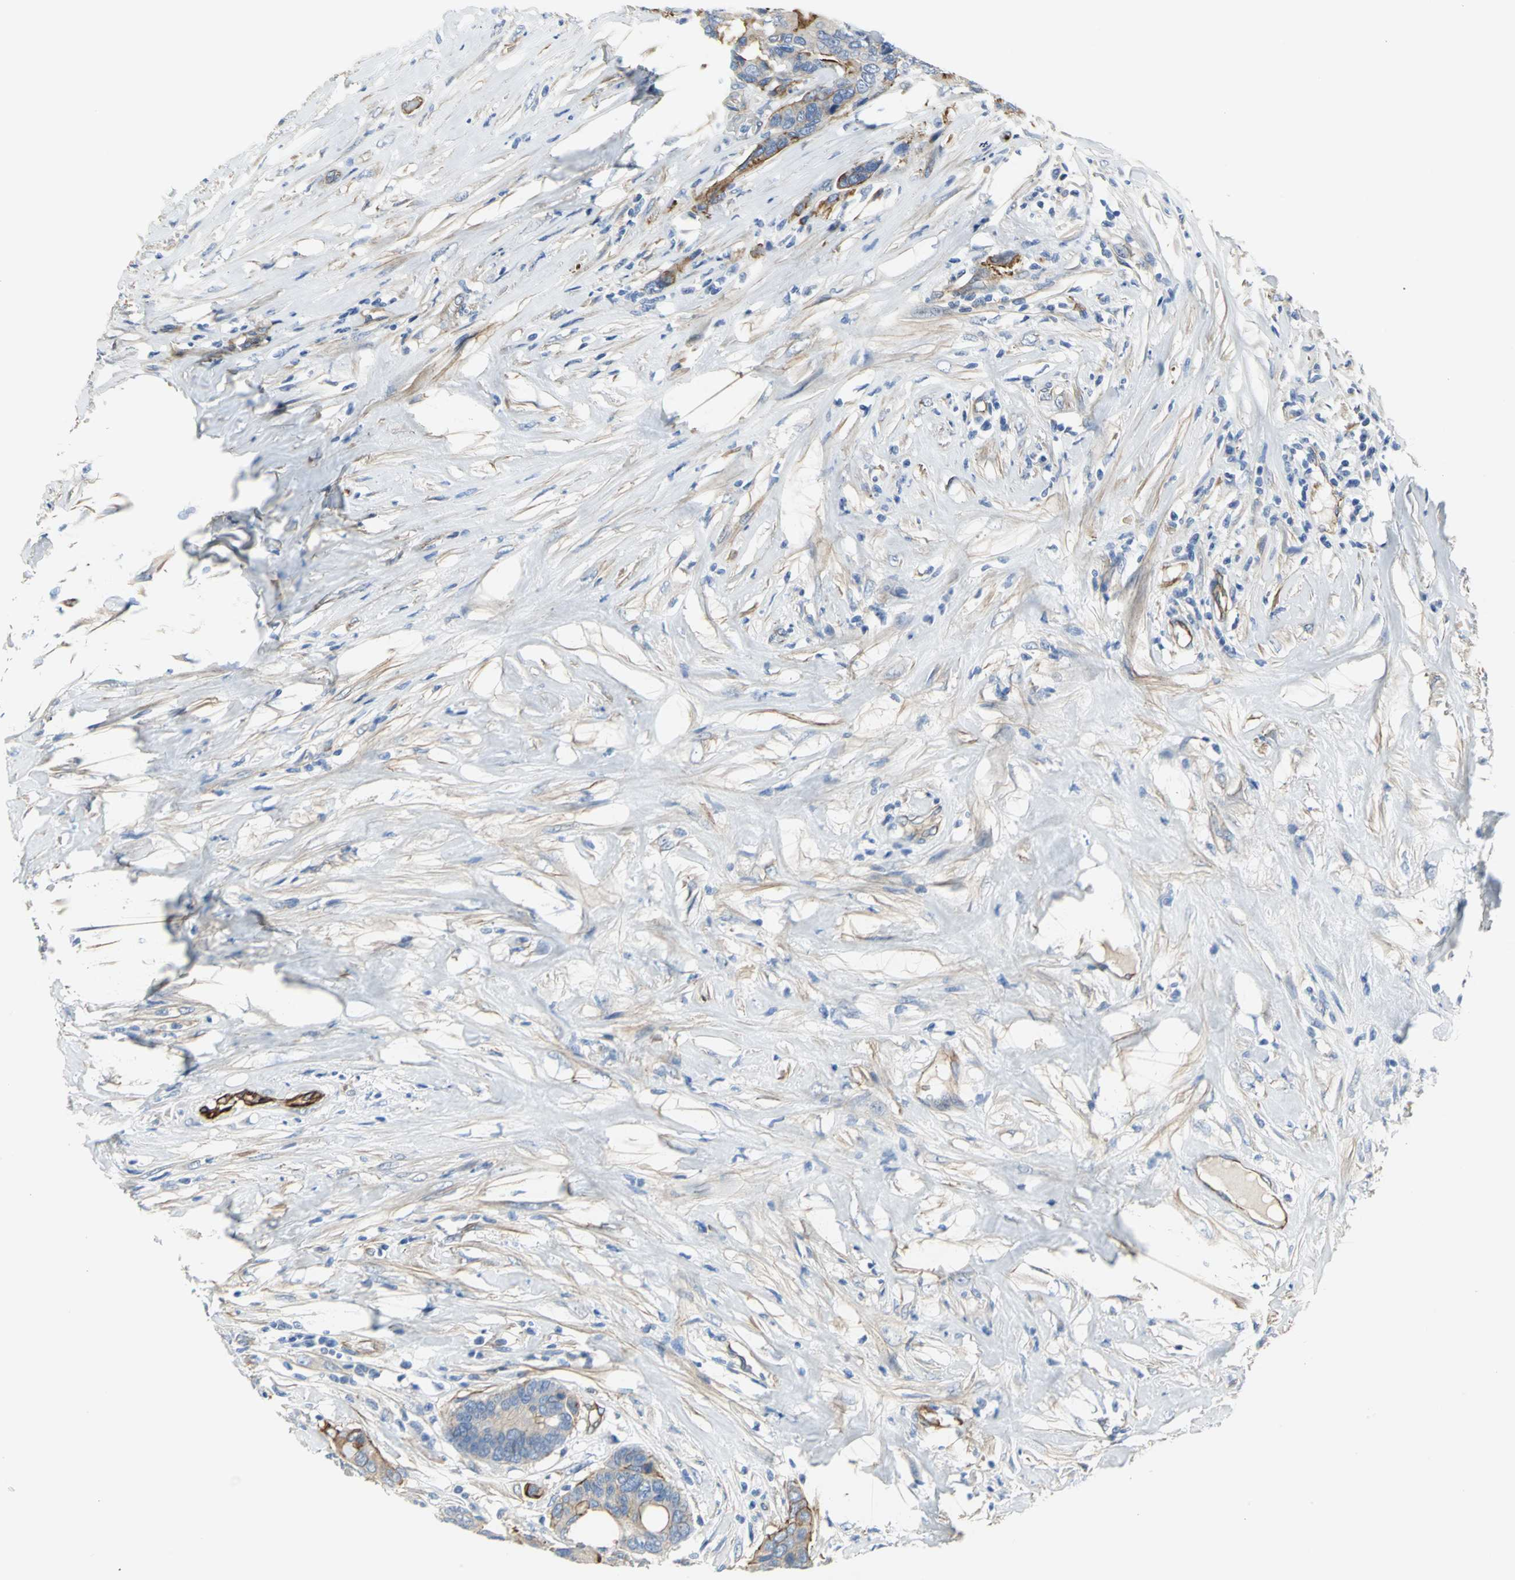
{"staining": {"intensity": "strong", "quantity": "25%-75%", "location": "cytoplasmic/membranous"}, "tissue": "colorectal cancer", "cell_type": "Tumor cells", "image_type": "cancer", "snomed": [{"axis": "morphology", "description": "Adenocarcinoma, NOS"}, {"axis": "topography", "description": "Rectum"}], "caption": "The image shows a brown stain indicating the presence of a protein in the cytoplasmic/membranous of tumor cells in adenocarcinoma (colorectal). The protein is shown in brown color, while the nuclei are stained blue.", "gene": "FLNB", "patient": {"sex": "male", "age": 55}}